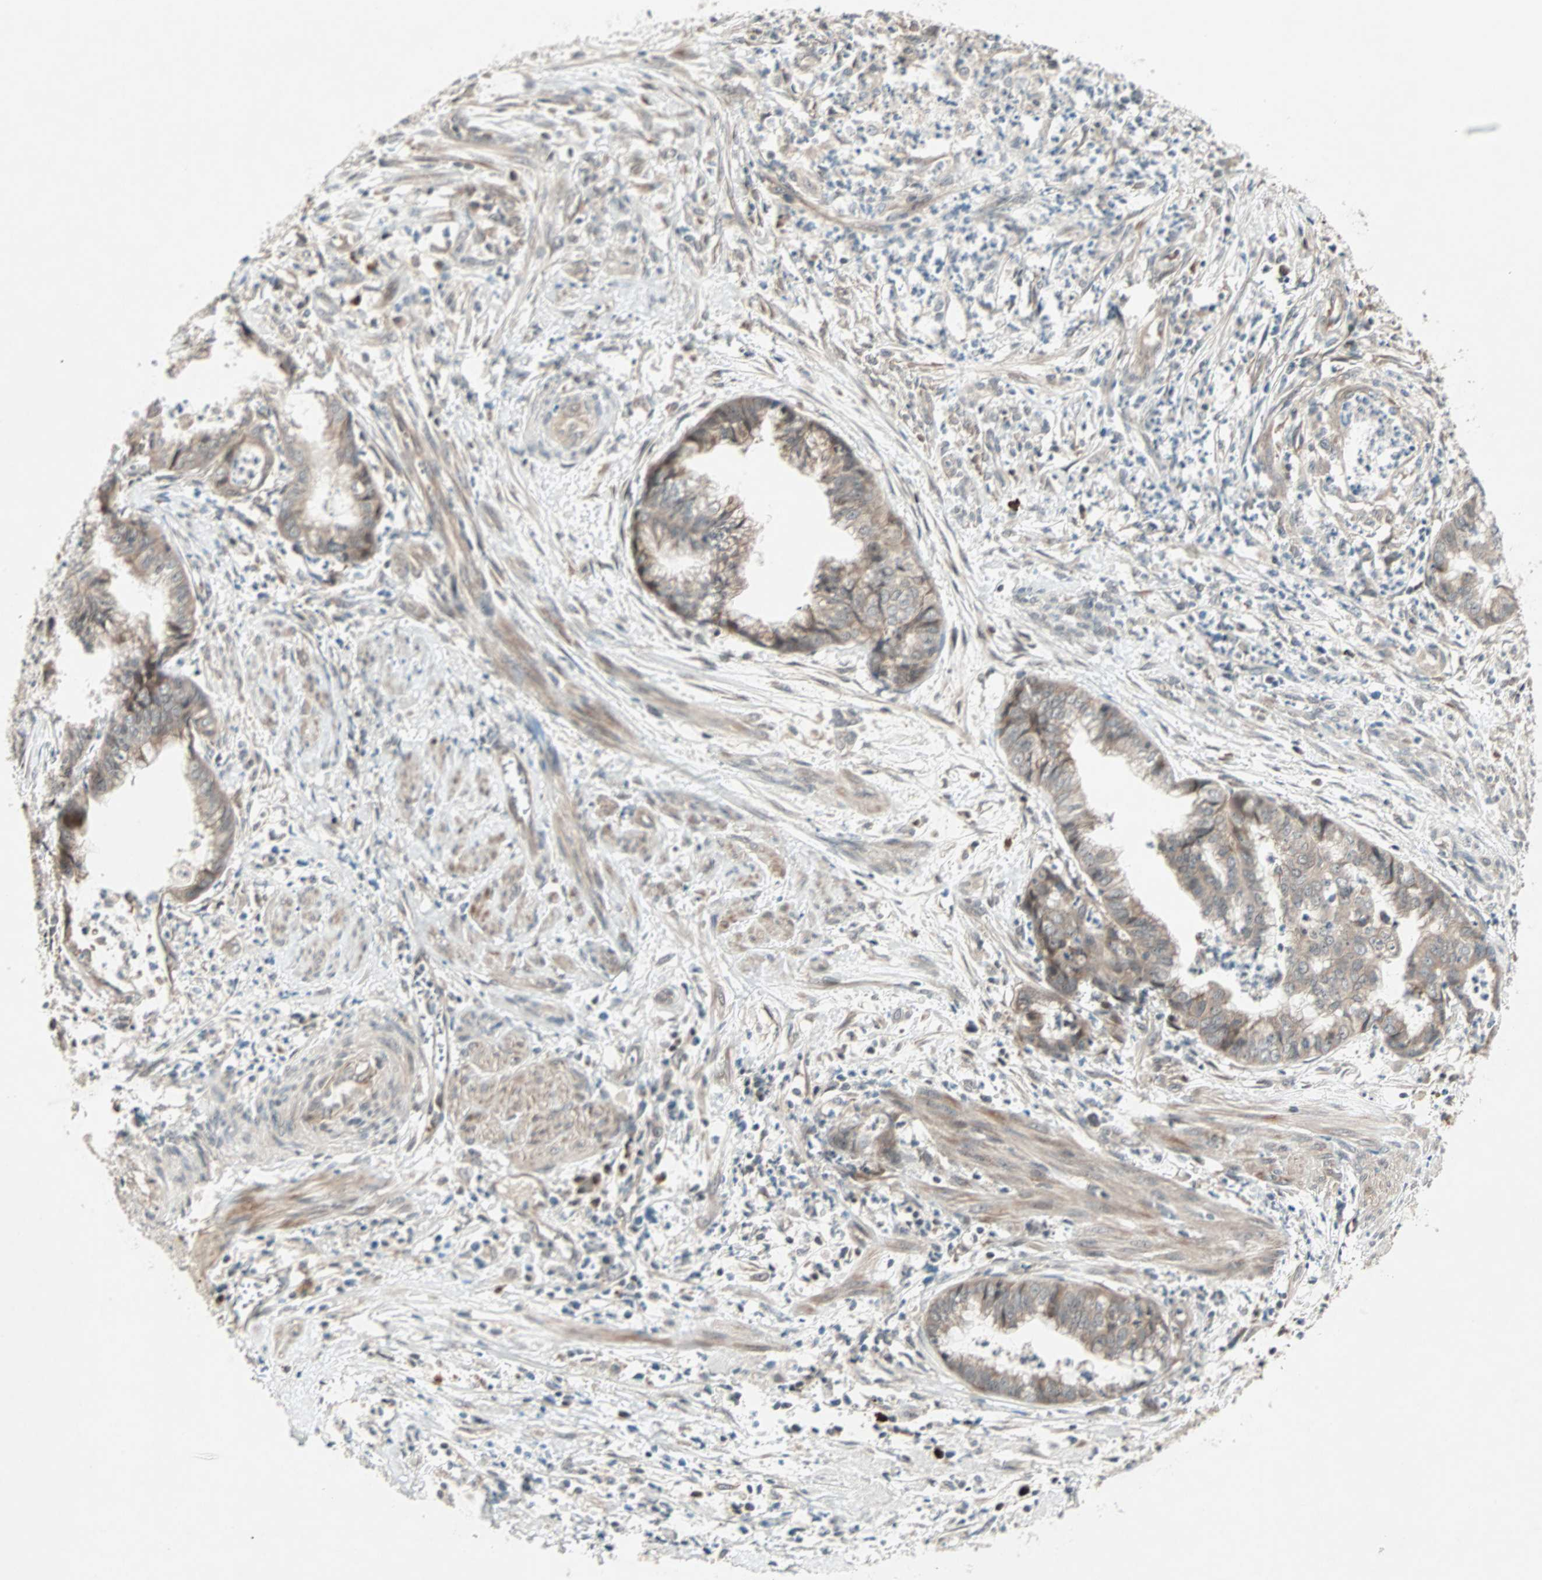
{"staining": {"intensity": "weak", "quantity": ">75%", "location": "cytoplasmic/membranous"}, "tissue": "endometrial cancer", "cell_type": "Tumor cells", "image_type": "cancer", "snomed": [{"axis": "morphology", "description": "Necrosis, NOS"}, {"axis": "morphology", "description": "Adenocarcinoma, NOS"}, {"axis": "topography", "description": "Endometrium"}], "caption": "Adenocarcinoma (endometrial) tissue shows weak cytoplasmic/membranous staining in approximately >75% of tumor cells", "gene": "PGBD1", "patient": {"sex": "female", "age": 79}}